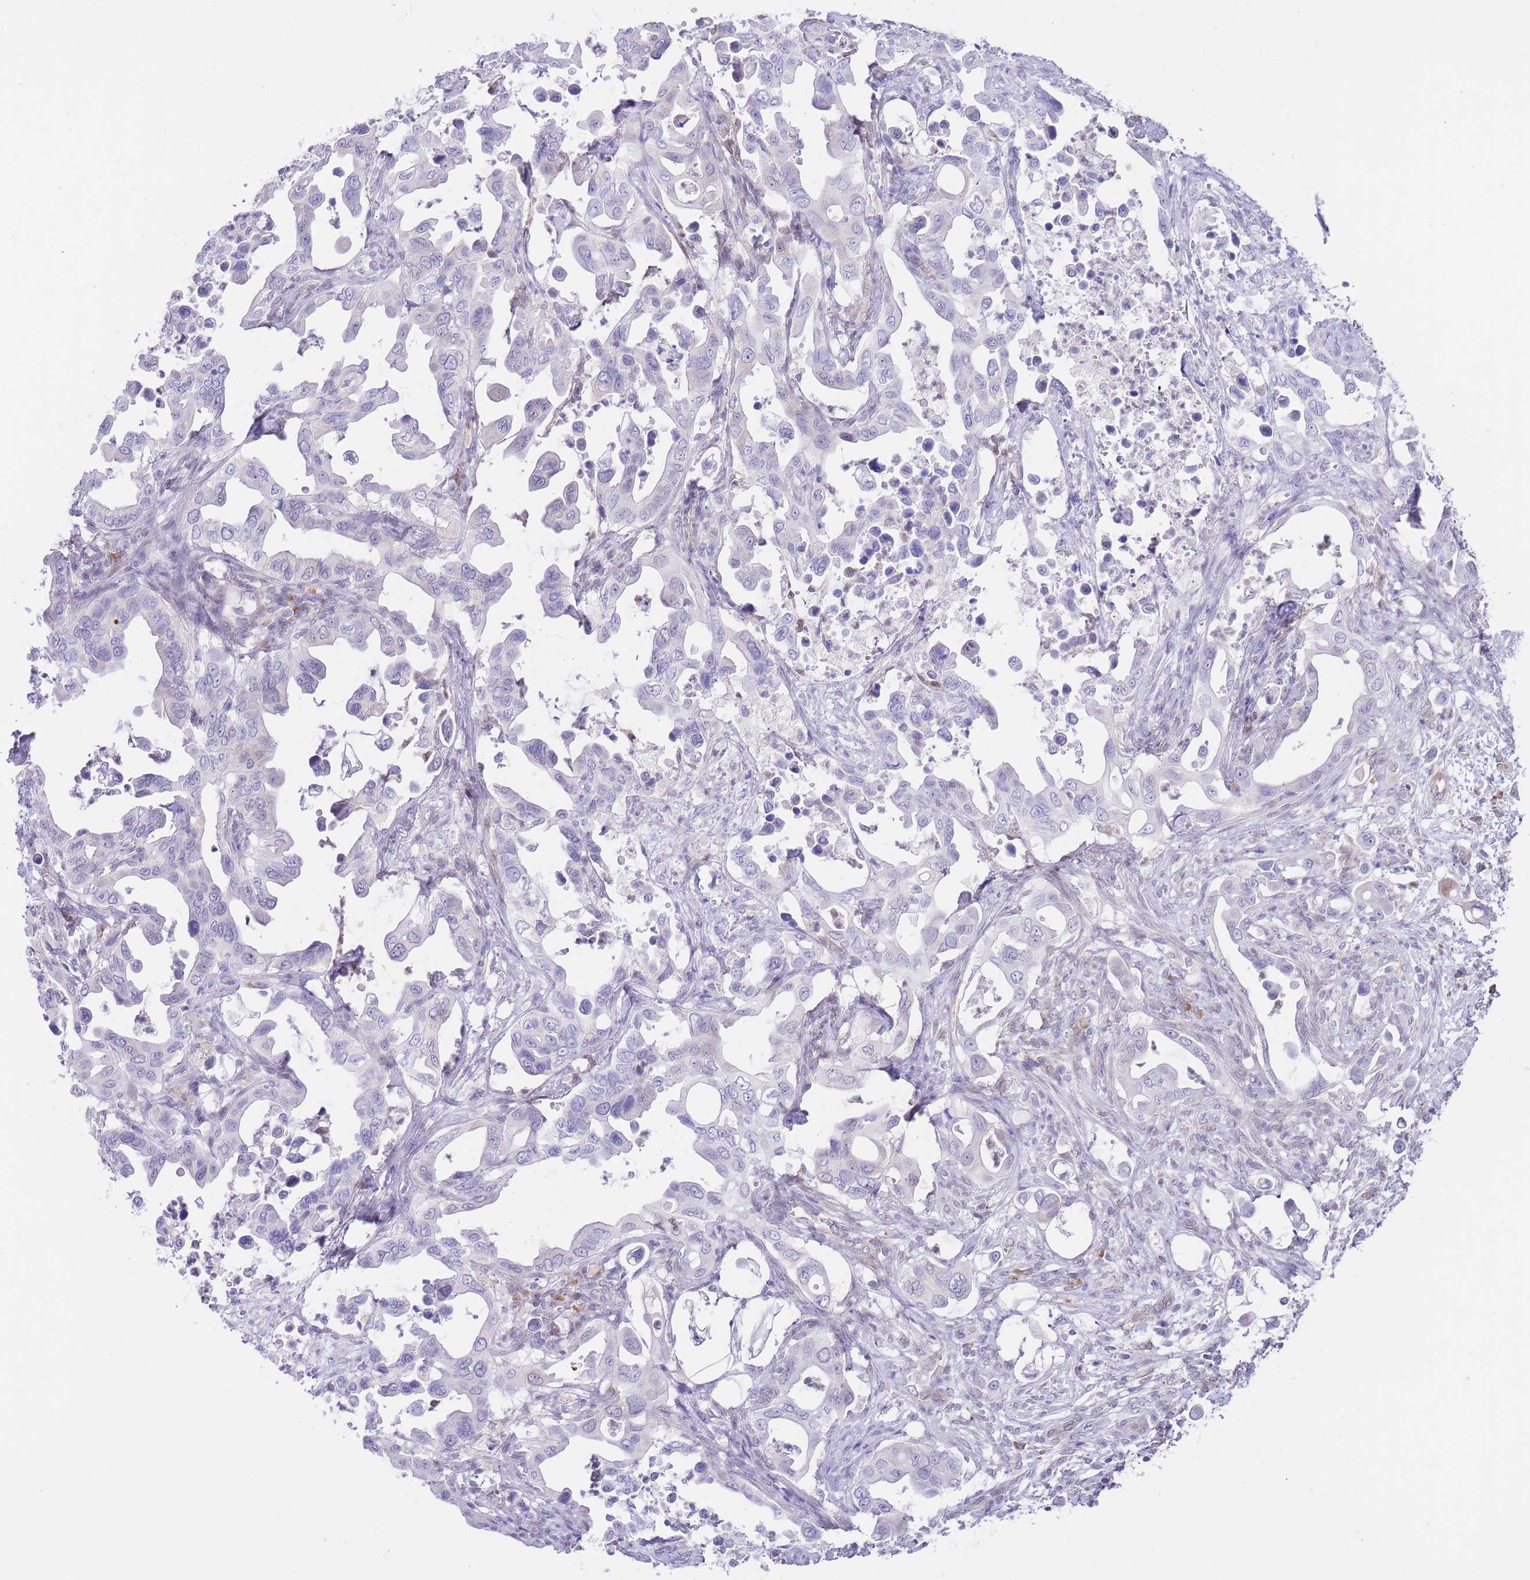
{"staining": {"intensity": "negative", "quantity": "none", "location": "none"}, "tissue": "pancreatic cancer", "cell_type": "Tumor cells", "image_type": "cancer", "snomed": [{"axis": "morphology", "description": "Adenocarcinoma, NOS"}, {"axis": "topography", "description": "Pancreas"}], "caption": "Human pancreatic adenocarcinoma stained for a protein using immunohistochemistry reveals no staining in tumor cells.", "gene": "EBPL", "patient": {"sex": "male", "age": 61}}